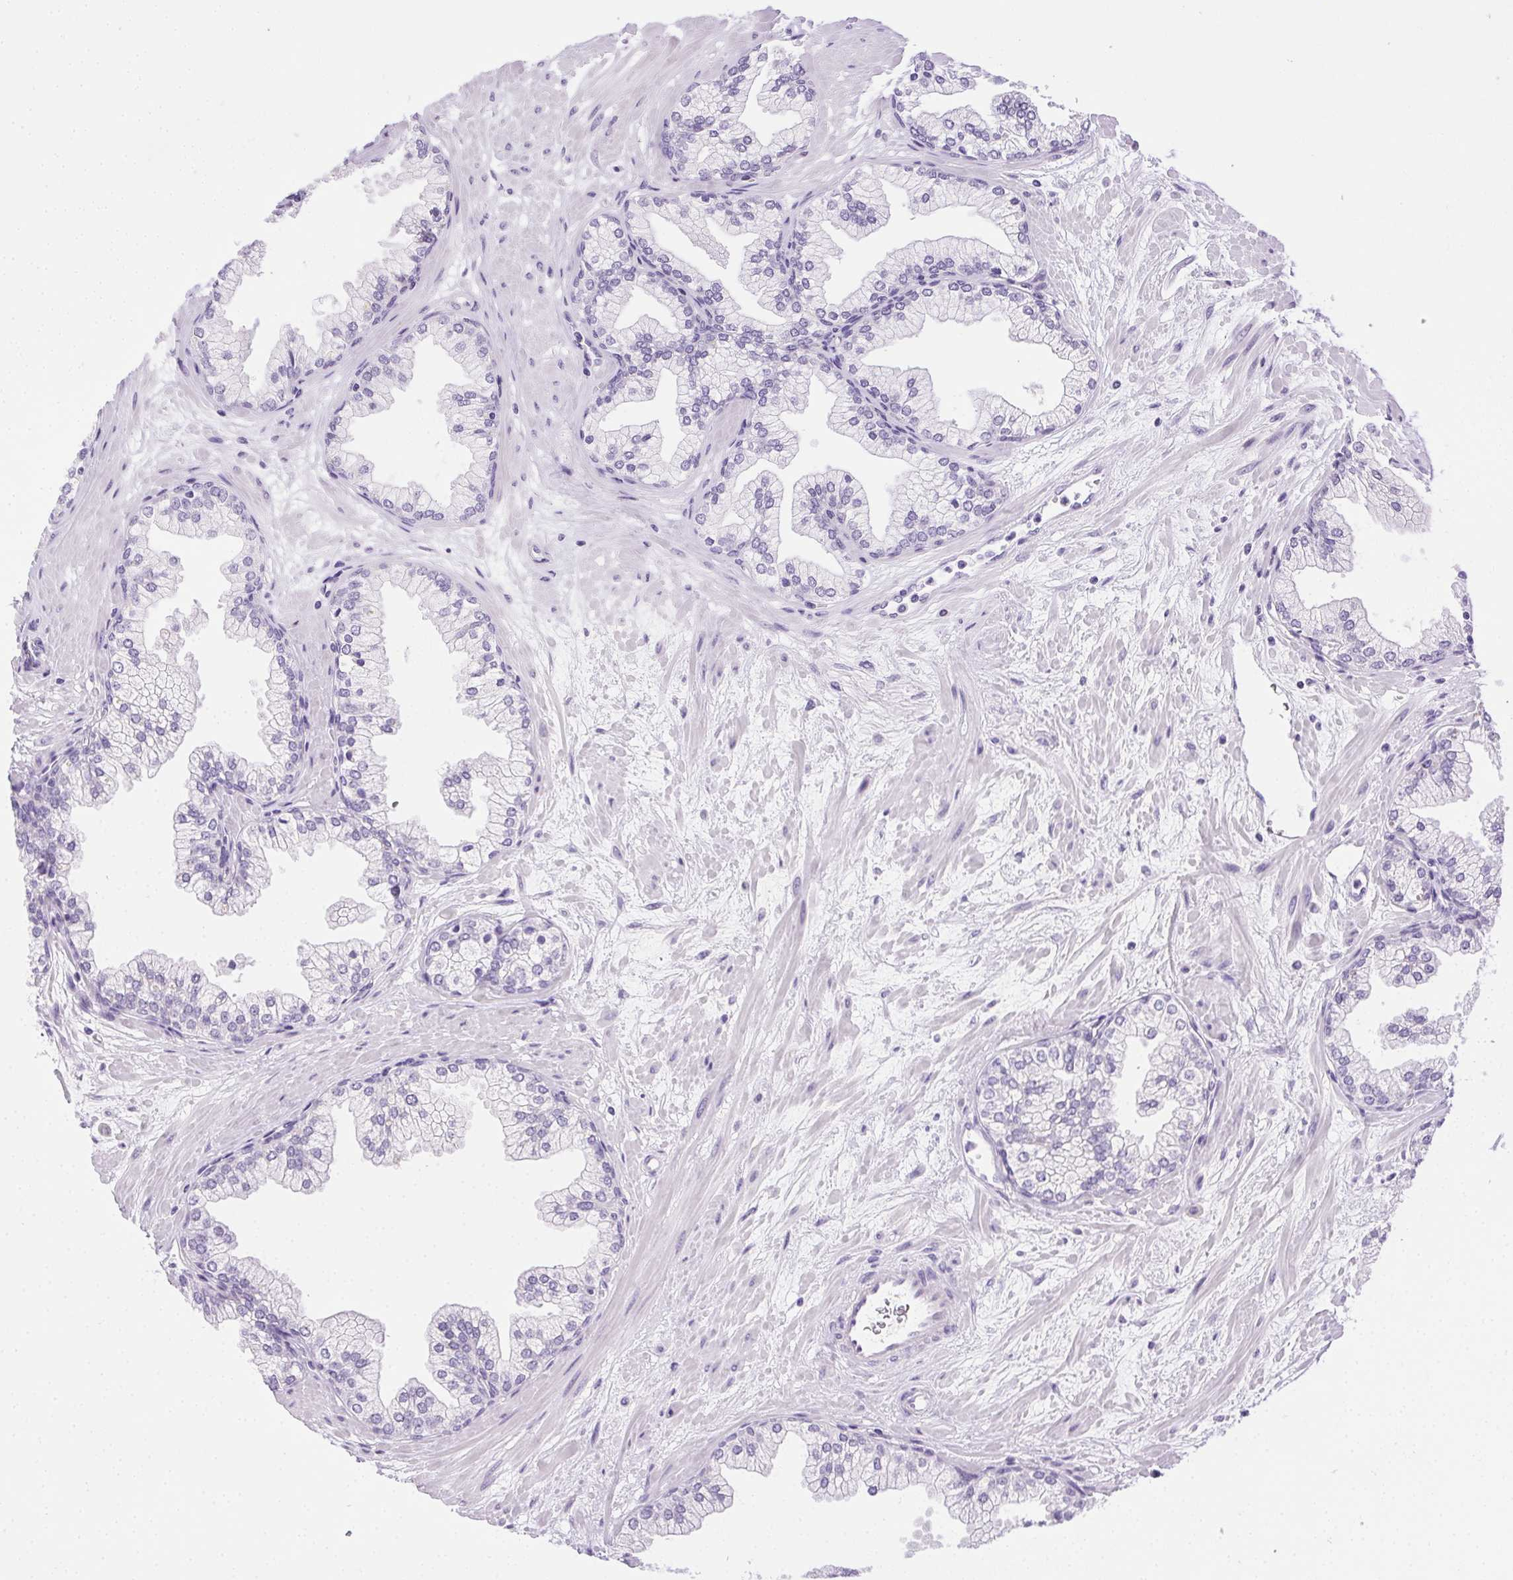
{"staining": {"intensity": "negative", "quantity": "none", "location": "none"}, "tissue": "prostate", "cell_type": "Glandular cells", "image_type": "normal", "snomed": [{"axis": "morphology", "description": "Normal tissue, NOS"}, {"axis": "topography", "description": "Prostate"}, {"axis": "topography", "description": "Peripheral nerve tissue"}], "caption": "Immunohistochemistry (IHC) micrograph of normal prostate: prostate stained with DAB (3,3'-diaminobenzidine) shows no significant protein positivity in glandular cells. (Brightfield microscopy of DAB immunohistochemistry (IHC) at high magnification).", "gene": "C20orf85", "patient": {"sex": "male", "age": 61}}